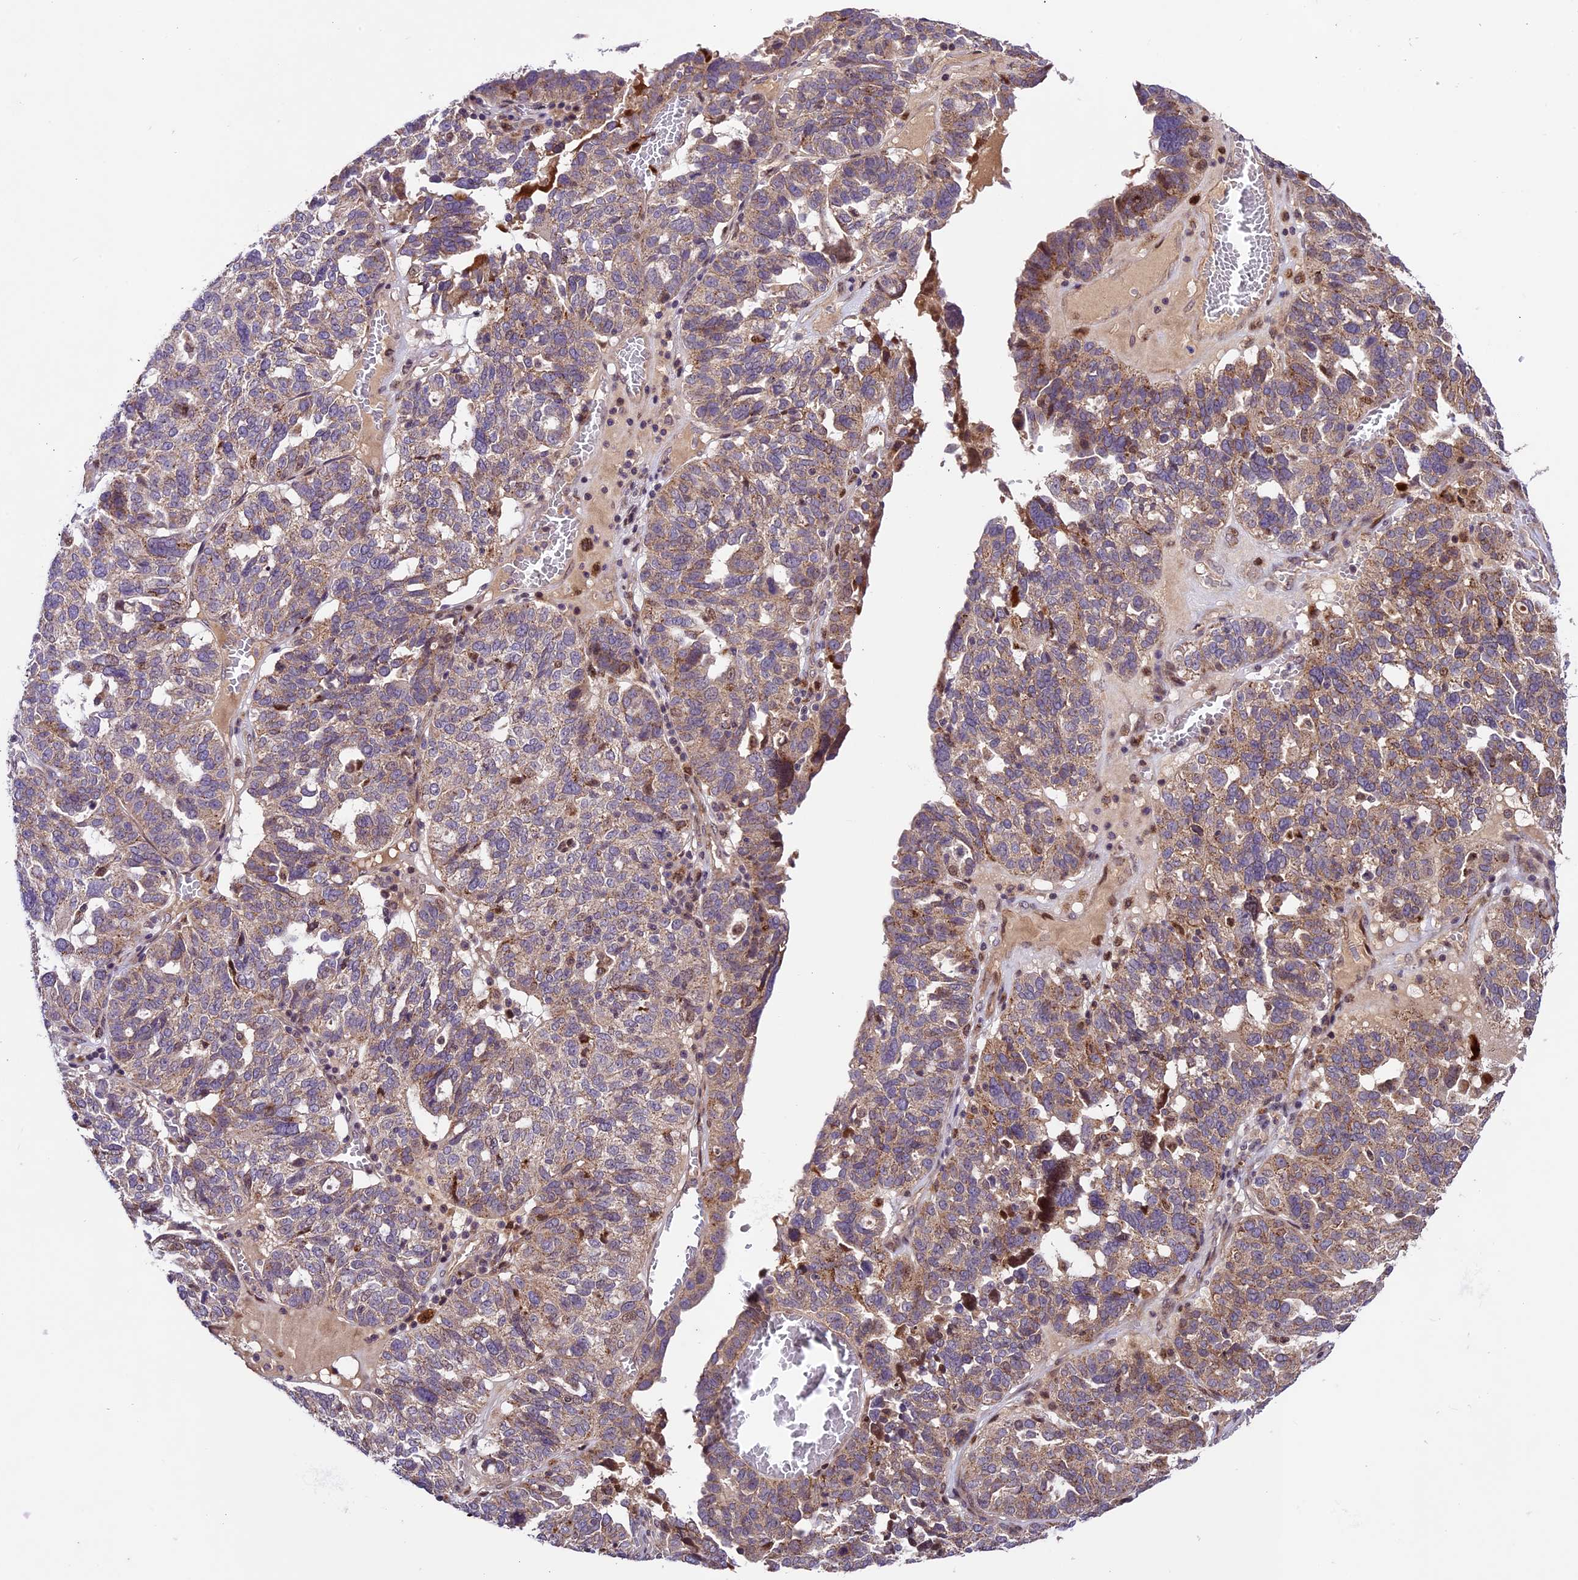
{"staining": {"intensity": "moderate", "quantity": "25%-75%", "location": "cytoplasmic/membranous"}, "tissue": "ovarian cancer", "cell_type": "Tumor cells", "image_type": "cancer", "snomed": [{"axis": "morphology", "description": "Cystadenocarcinoma, serous, NOS"}, {"axis": "topography", "description": "Ovary"}], "caption": "Ovarian cancer (serous cystadenocarcinoma) stained with immunohistochemistry demonstrates moderate cytoplasmic/membranous expression in about 25%-75% of tumor cells.", "gene": "CCSER1", "patient": {"sex": "female", "age": 59}}